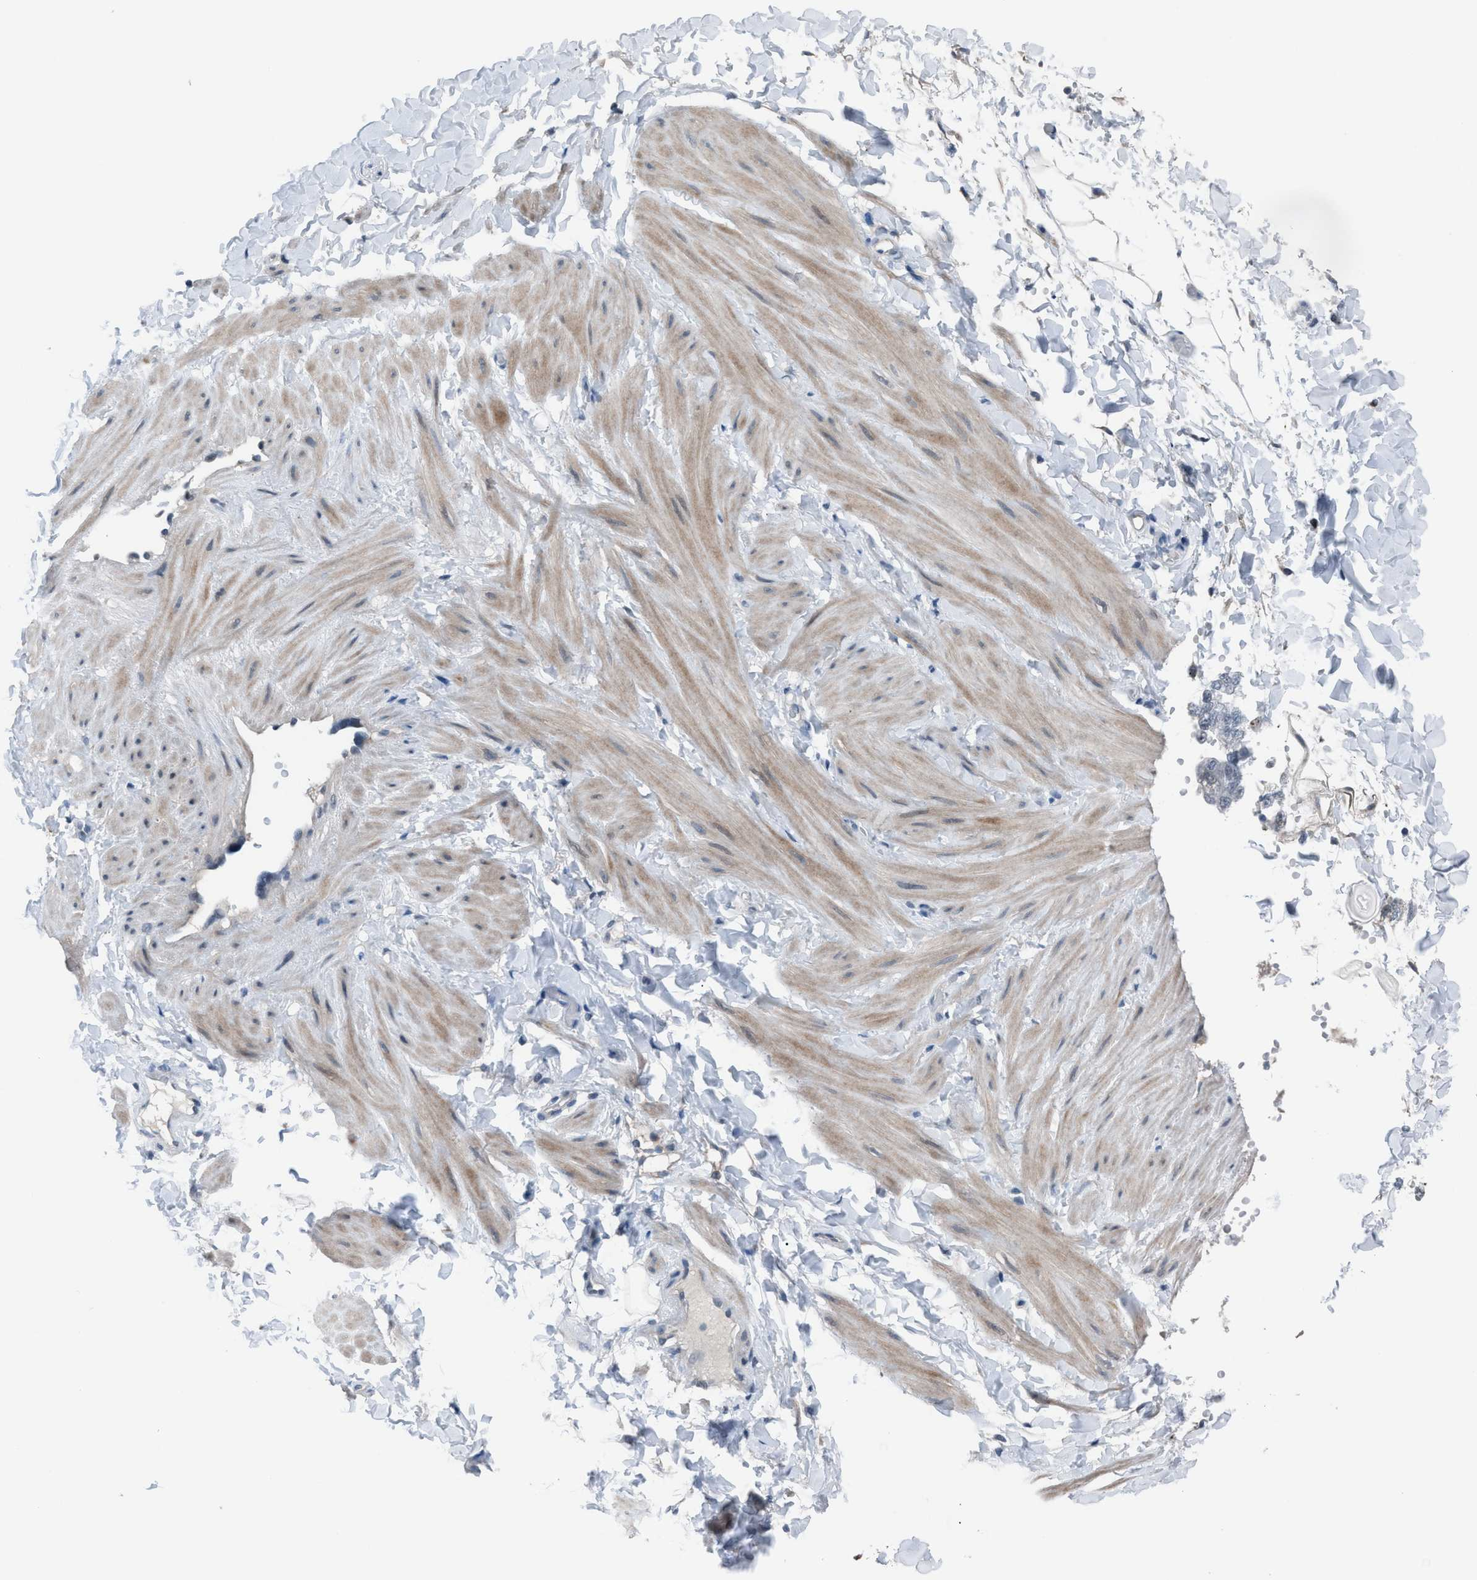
{"staining": {"intensity": "negative", "quantity": "none", "location": "none"}, "tissue": "adipose tissue", "cell_type": "Adipocytes", "image_type": "normal", "snomed": [{"axis": "morphology", "description": "Normal tissue, NOS"}, {"axis": "topography", "description": "Adipose tissue"}, {"axis": "topography", "description": "Vascular tissue"}, {"axis": "topography", "description": "Peripheral nerve tissue"}], "caption": "Protein analysis of unremarkable adipose tissue reveals no significant positivity in adipocytes.", "gene": "ANAPC11", "patient": {"sex": "male", "age": 25}}